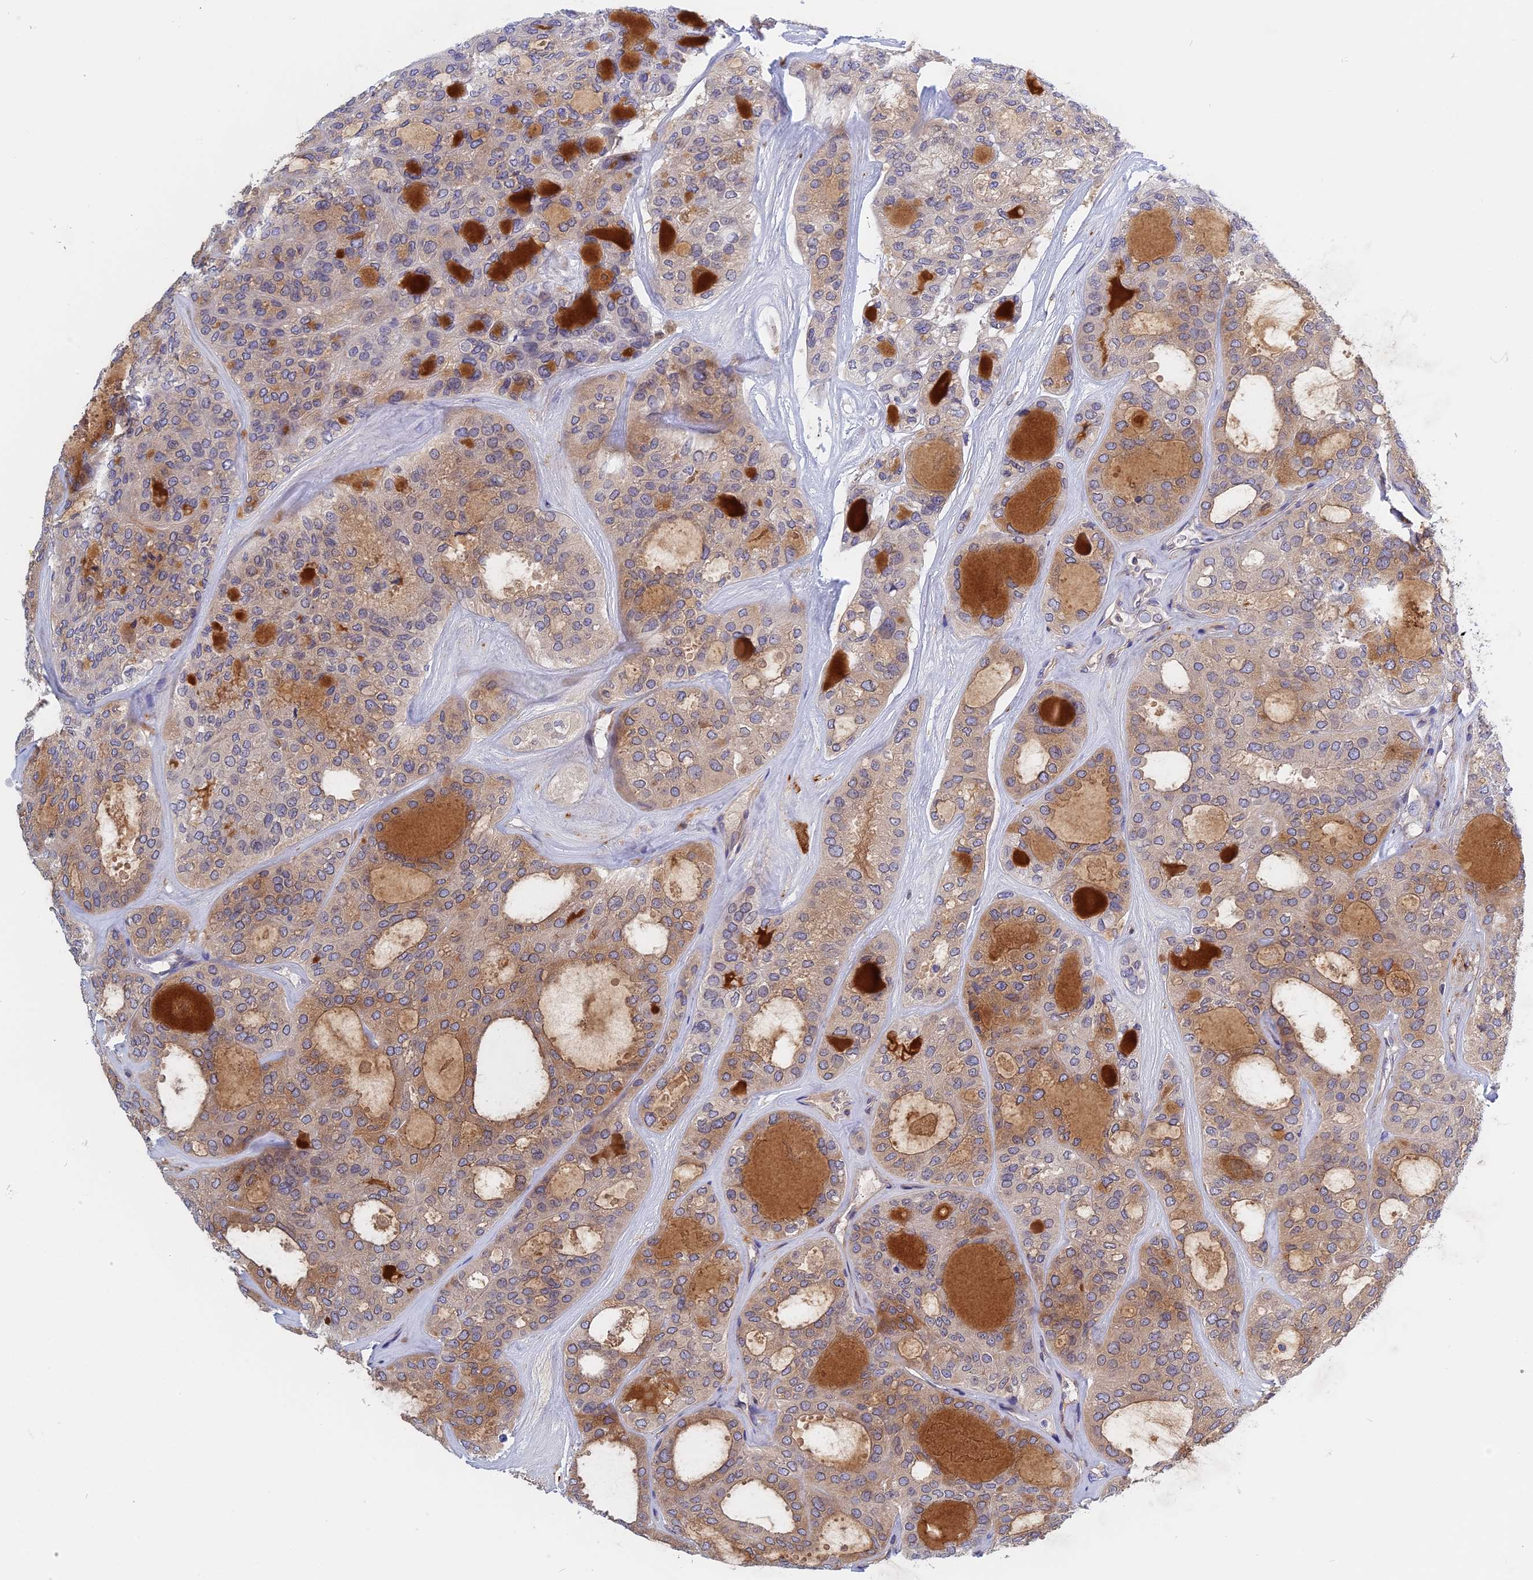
{"staining": {"intensity": "moderate", "quantity": "<25%", "location": "cytoplasmic/membranous"}, "tissue": "thyroid cancer", "cell_type": "Tumor cells", "image_type": "cancer", "snomed": [{"axis": "morphology", "description": "Follicular adenoma carcinoma, NOS"}, {"axis": "topography", "description": "Thyroid gland"}], "caption": "Human thyroid cancer (follicular adenoma carcinoma) stained for a protein (brown) displays moderate cytoplasmic/membranous positive expression in approximately <25% of tumor cells.", "gene": "NAA10", "patient": {"sex": "male", "age": 75}}